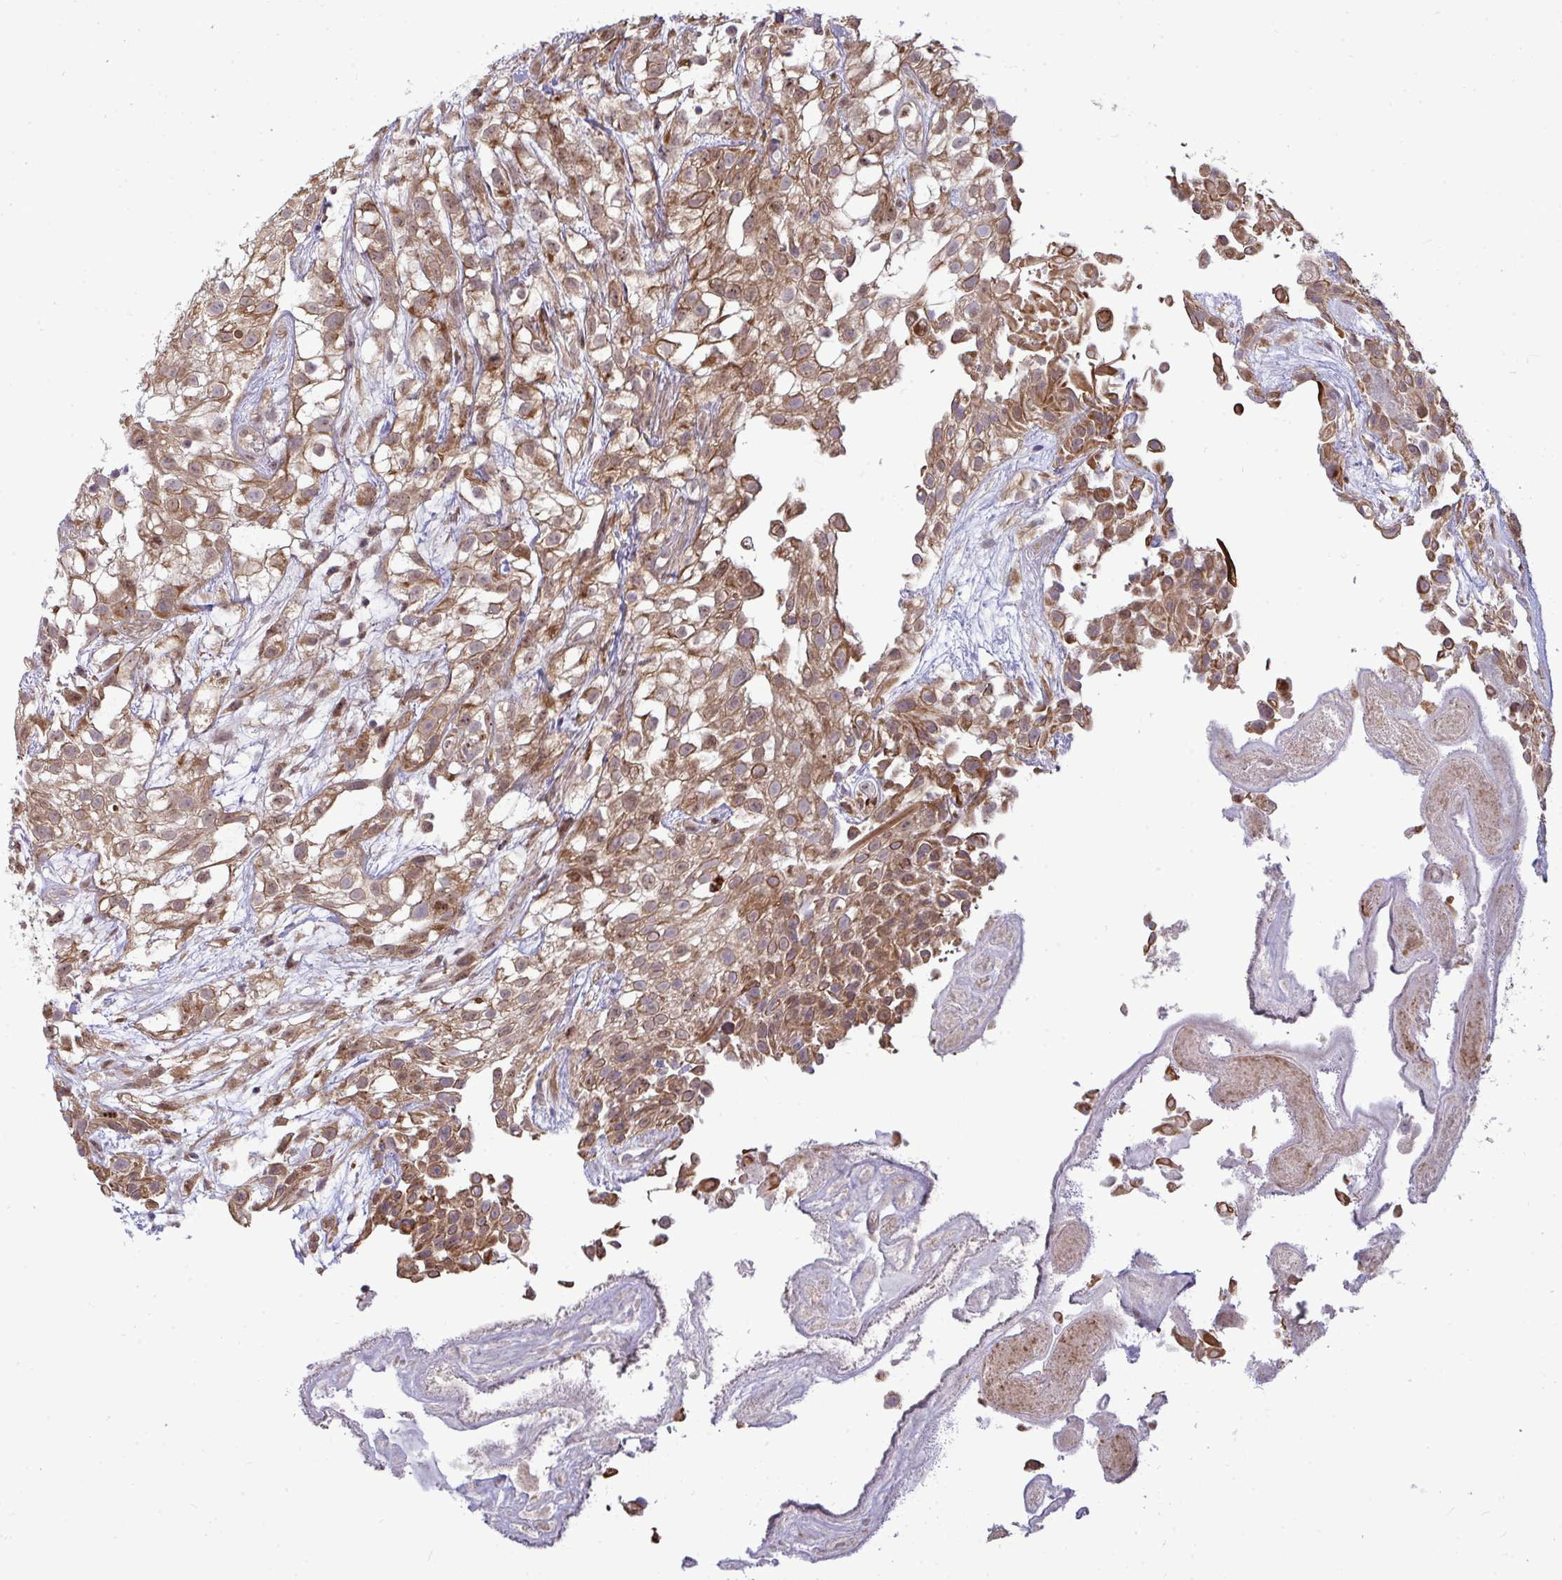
{"staining": {"intensity": "moderate", "quantity": ">75%", "location": "cytoplasmic/membranous"}, "tissue": "urothelial cancer", "cell_type": "Tumor cells", "image_type": "cancer", "snomed": [{"axis": "morphology", "description": "Urothelial carcinoma, High grade"}, {"axis": "topography", "description": "Urinary bladder"}], "caption": "Immunohistochemistry (IHC) staining of urothelial carcinoma (high-grade), which demonstrates medium levels of moderate cytoplasmic/membranous positivity in about >75% of tumor cells indicating moderate cytoplasmic/membranous protein staining. The staining was performed using DAB (3,3'-diaminobenzidine) (brown) for protein detection and nuclei were counterstained in hematoxylin (blue).", "gene": "TRIM44", "patient": {"sex": "male", "age": 56}}